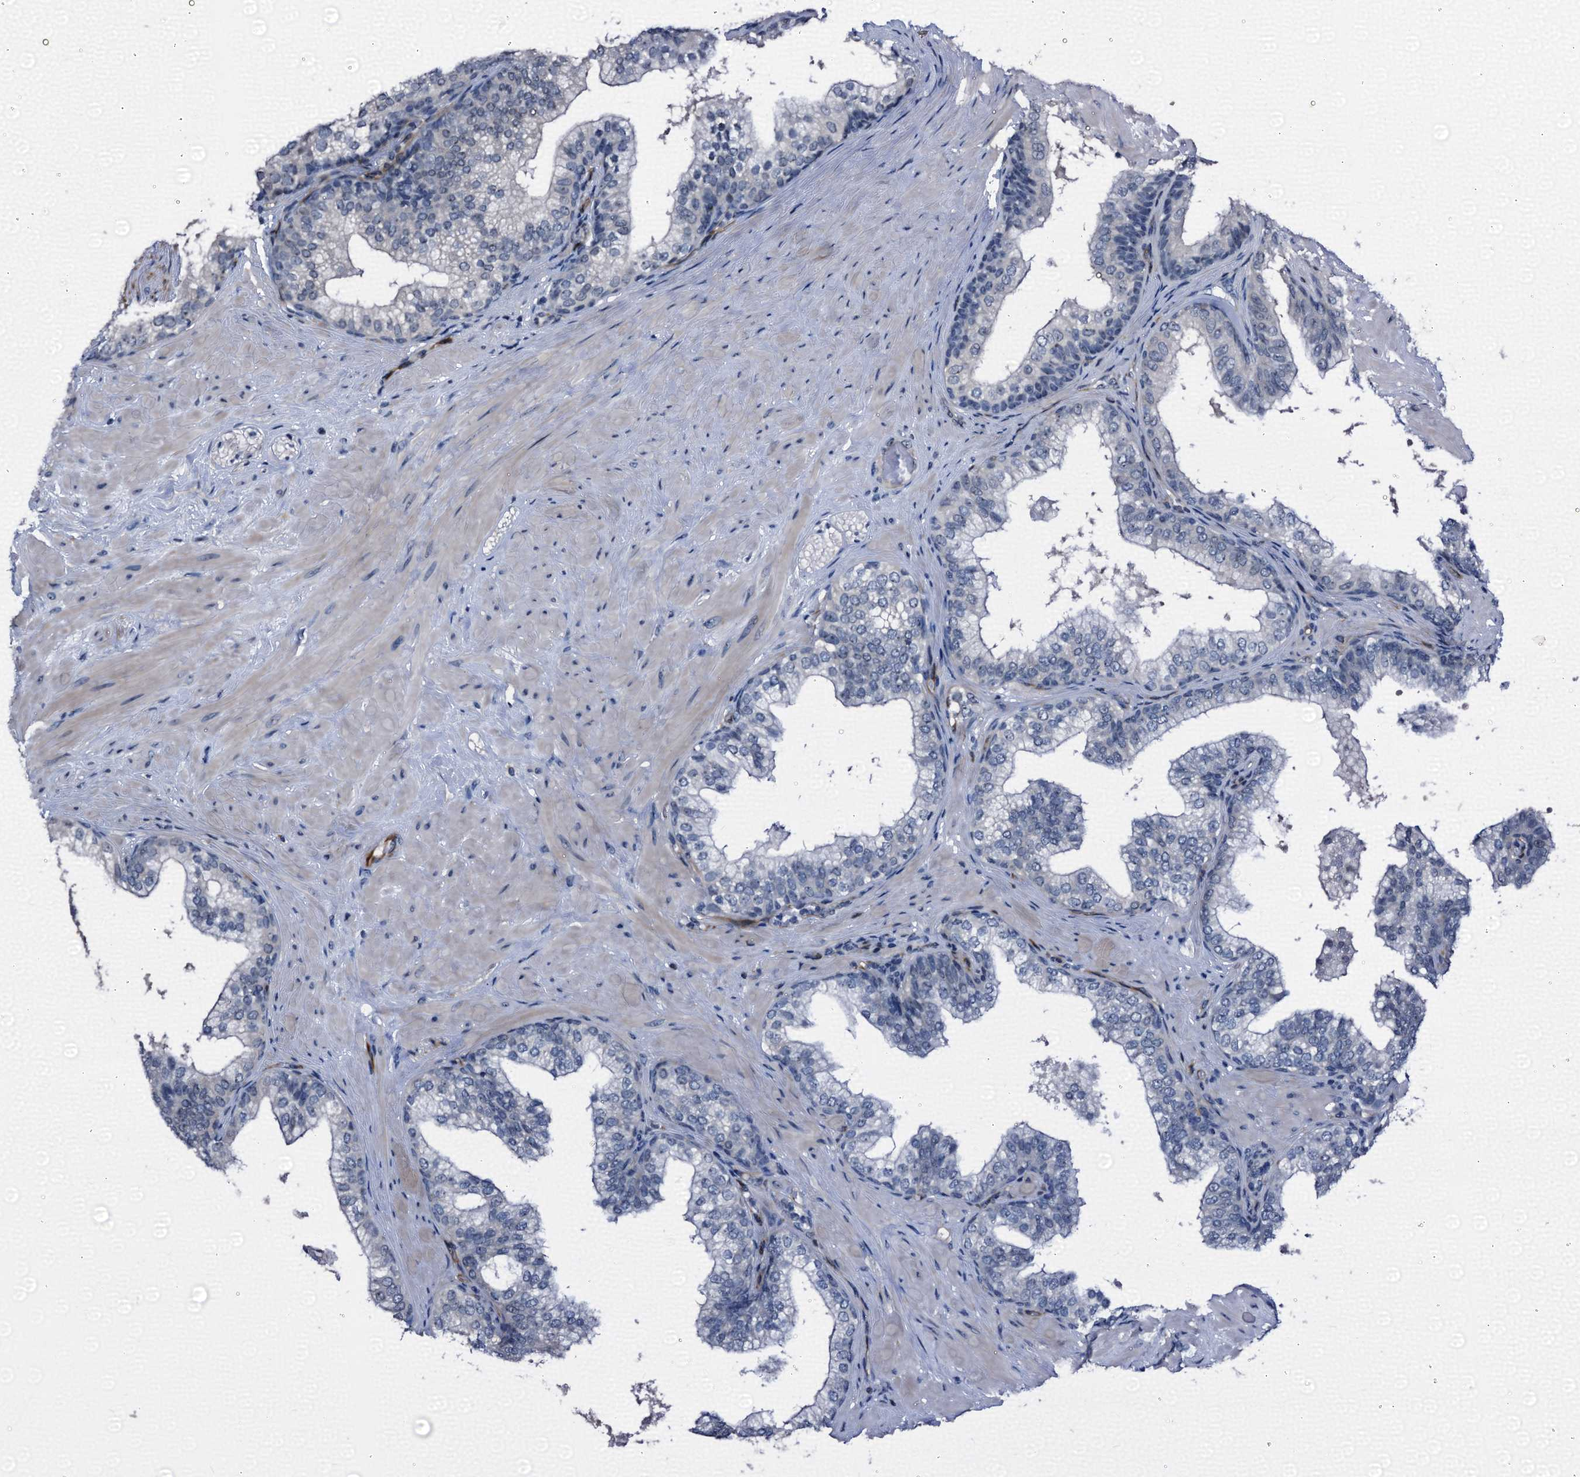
{"staining": {"intensity": "negative", "quantity": "<25%", "location": "nuclear"}, "tissue": "prostate", "cell_type": "Glandular cells", "image_type": "normal", "snomed": [{"axis": "morphology", "description": "Normal tissue, NOS"}, {"axis": "topography", "description": "Prostate"}], "caption": "Immunohistochemical staining of unremarkable prostate reveals no significant positivity in glandular cells.", "gene": "EMG1", "patient": {"sex": "male", "age": 60}}